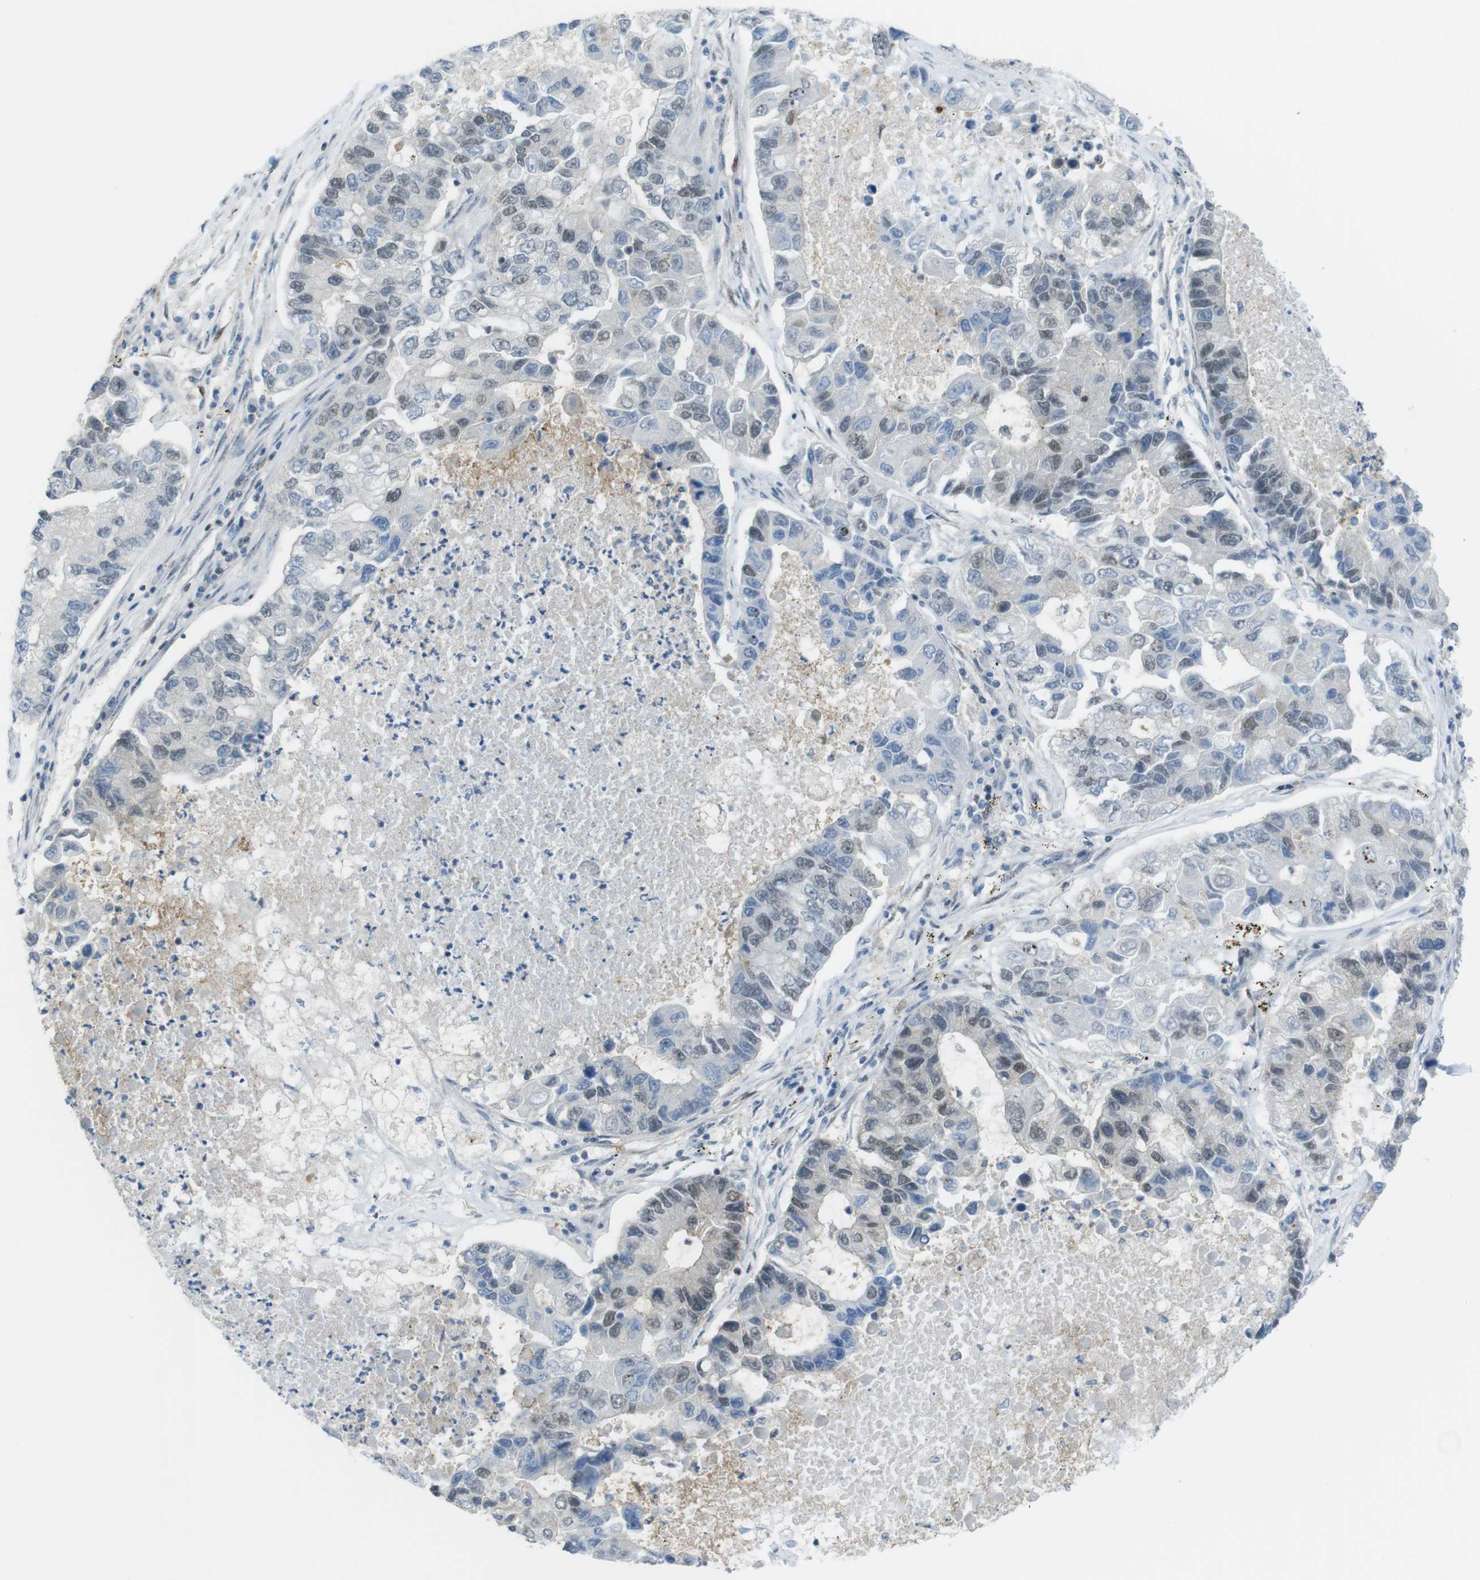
{"staining": {"intensity": "weak", "quantity": "25%-75%", "location": "nuclear"}, "tissue": "lung cancer", "cell_type": "Tumor cells", "image_type": "cancer", "snomed": [{"axis": "morphology", "description": "Adenocarcinoma, NOS"}, {"axis": "topography", "description": "Lung"}], "caption": "Immunohistochemical staining of human adenocarcinoma (lung) demonstrates low levels of weak nuclear positivity in approximately 25%-75% of tumor cells.", "gene": "UBB", "patient": {"sex": "female", "age": 51}}